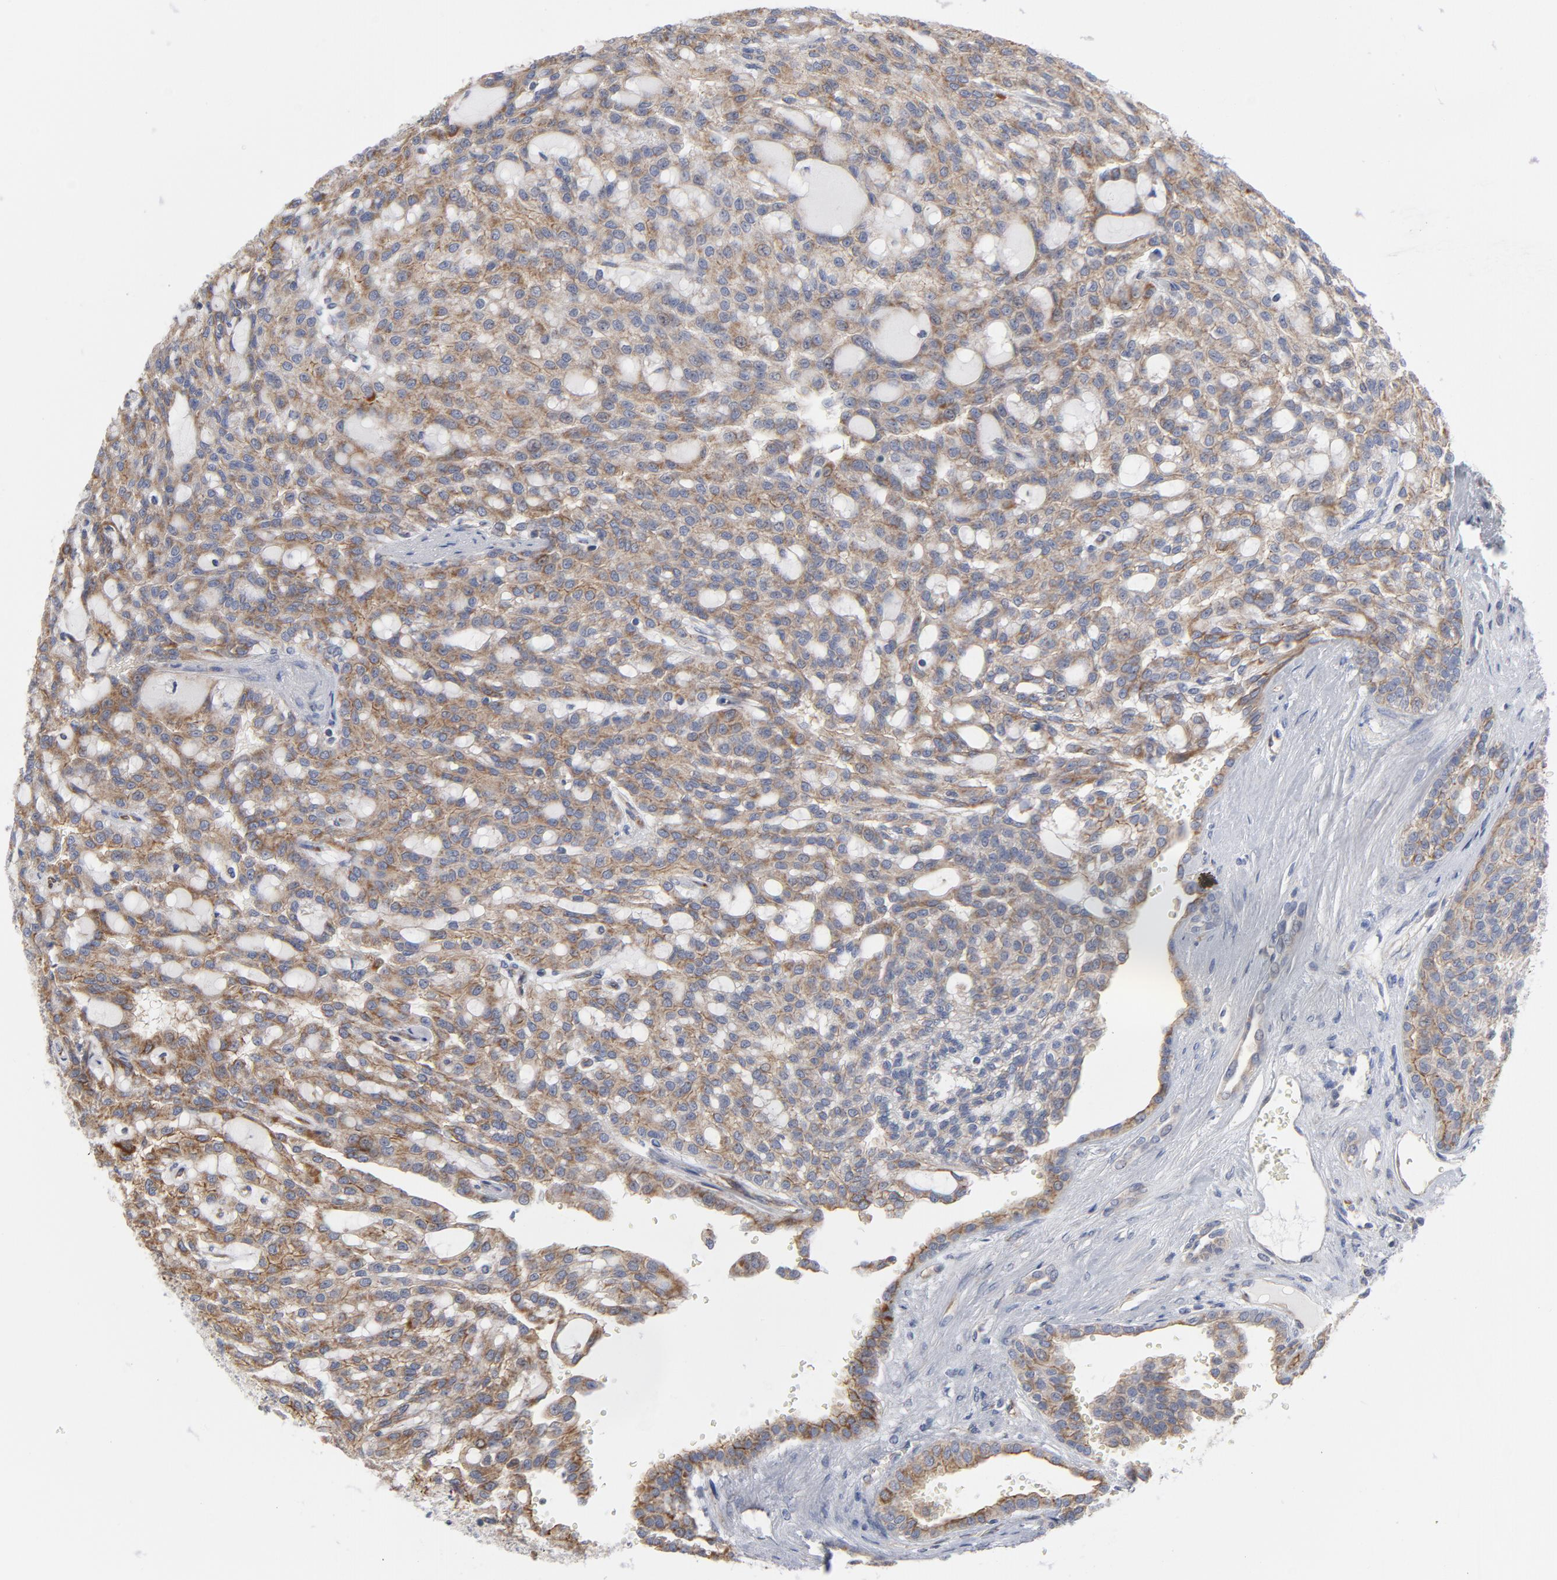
{"staining": {"intensity": "weak", "quantity": ">75%", "location": "cytoplasmic/membranous"}, "tissue": "renal cancer", "cell_type": "Tumor cells", "image_type": "cancer", "snomed": [{"axis": "morphology", "description": "Adenocarcinoma, NOS"}, {"axis": "topography", "description": "Kidney"}], "caption": "Weak cytoplasmic/membranous protein expression is identified in approximately >75% of tumor cells in renal adenocarcinoma.", "gene": "OXA1L", "patient": {"sex": "male", "age": 63}}